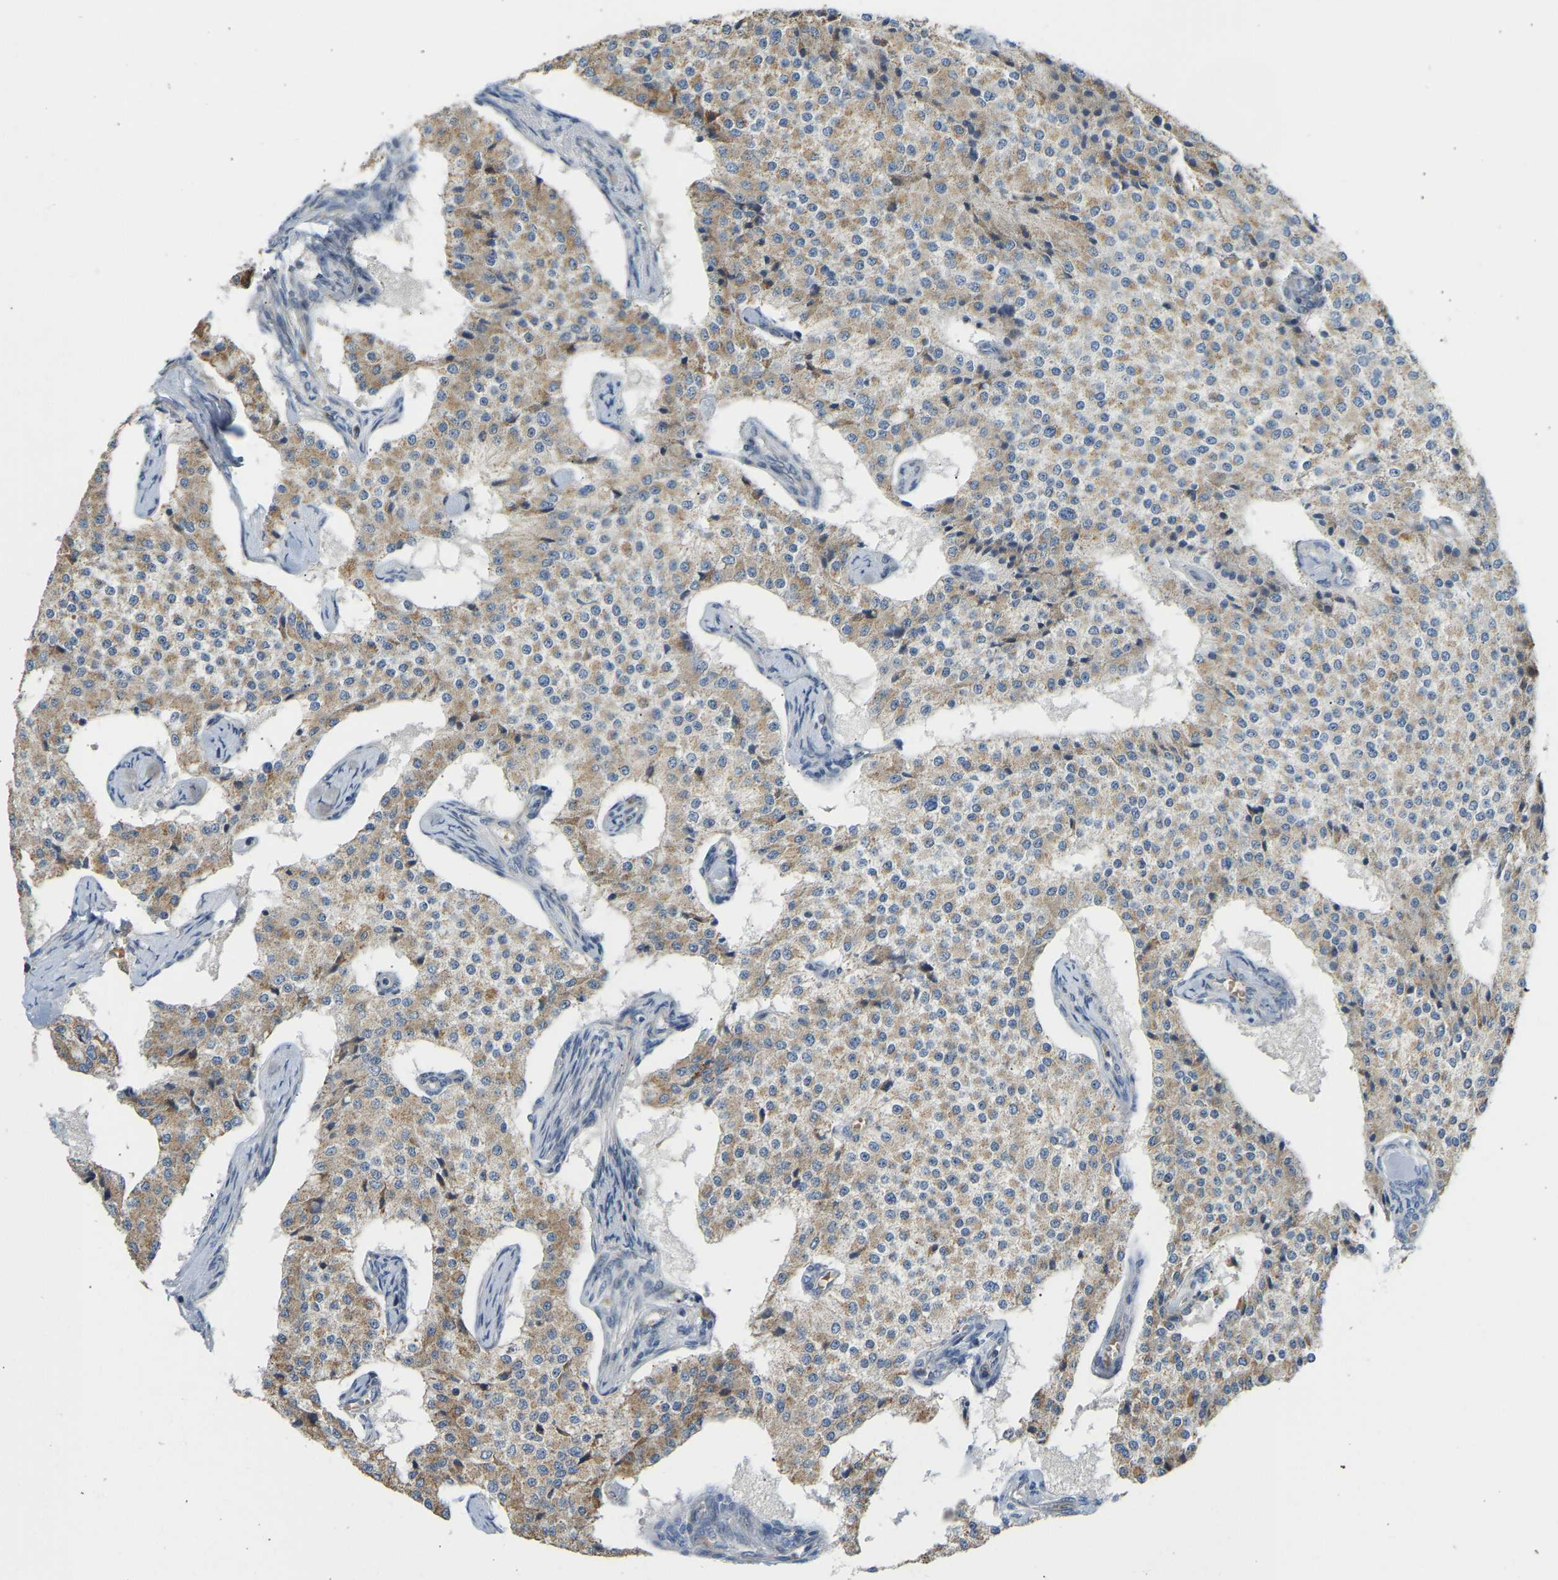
{"staining": {"intensity": "weak", "quantity": ">75%", "location": "cytoplasmic/membranous"}, "tissue": "carcinoid", "cell_type": "Tumor cells", "image_type": "cancer", "snomed": [{"axis": "morphology", "description": "Carcinoid, malignant, NOS"}, {"axis": "topography", "description": "Colon"}], "caption": "Immunohistochemical staining of human carcinoid shows weak cytoplasmic/membranous protein positivity in about >75% of tumor cells.", "gene": "YIPF2", "patient": {"sex": "female", "age": 52}}